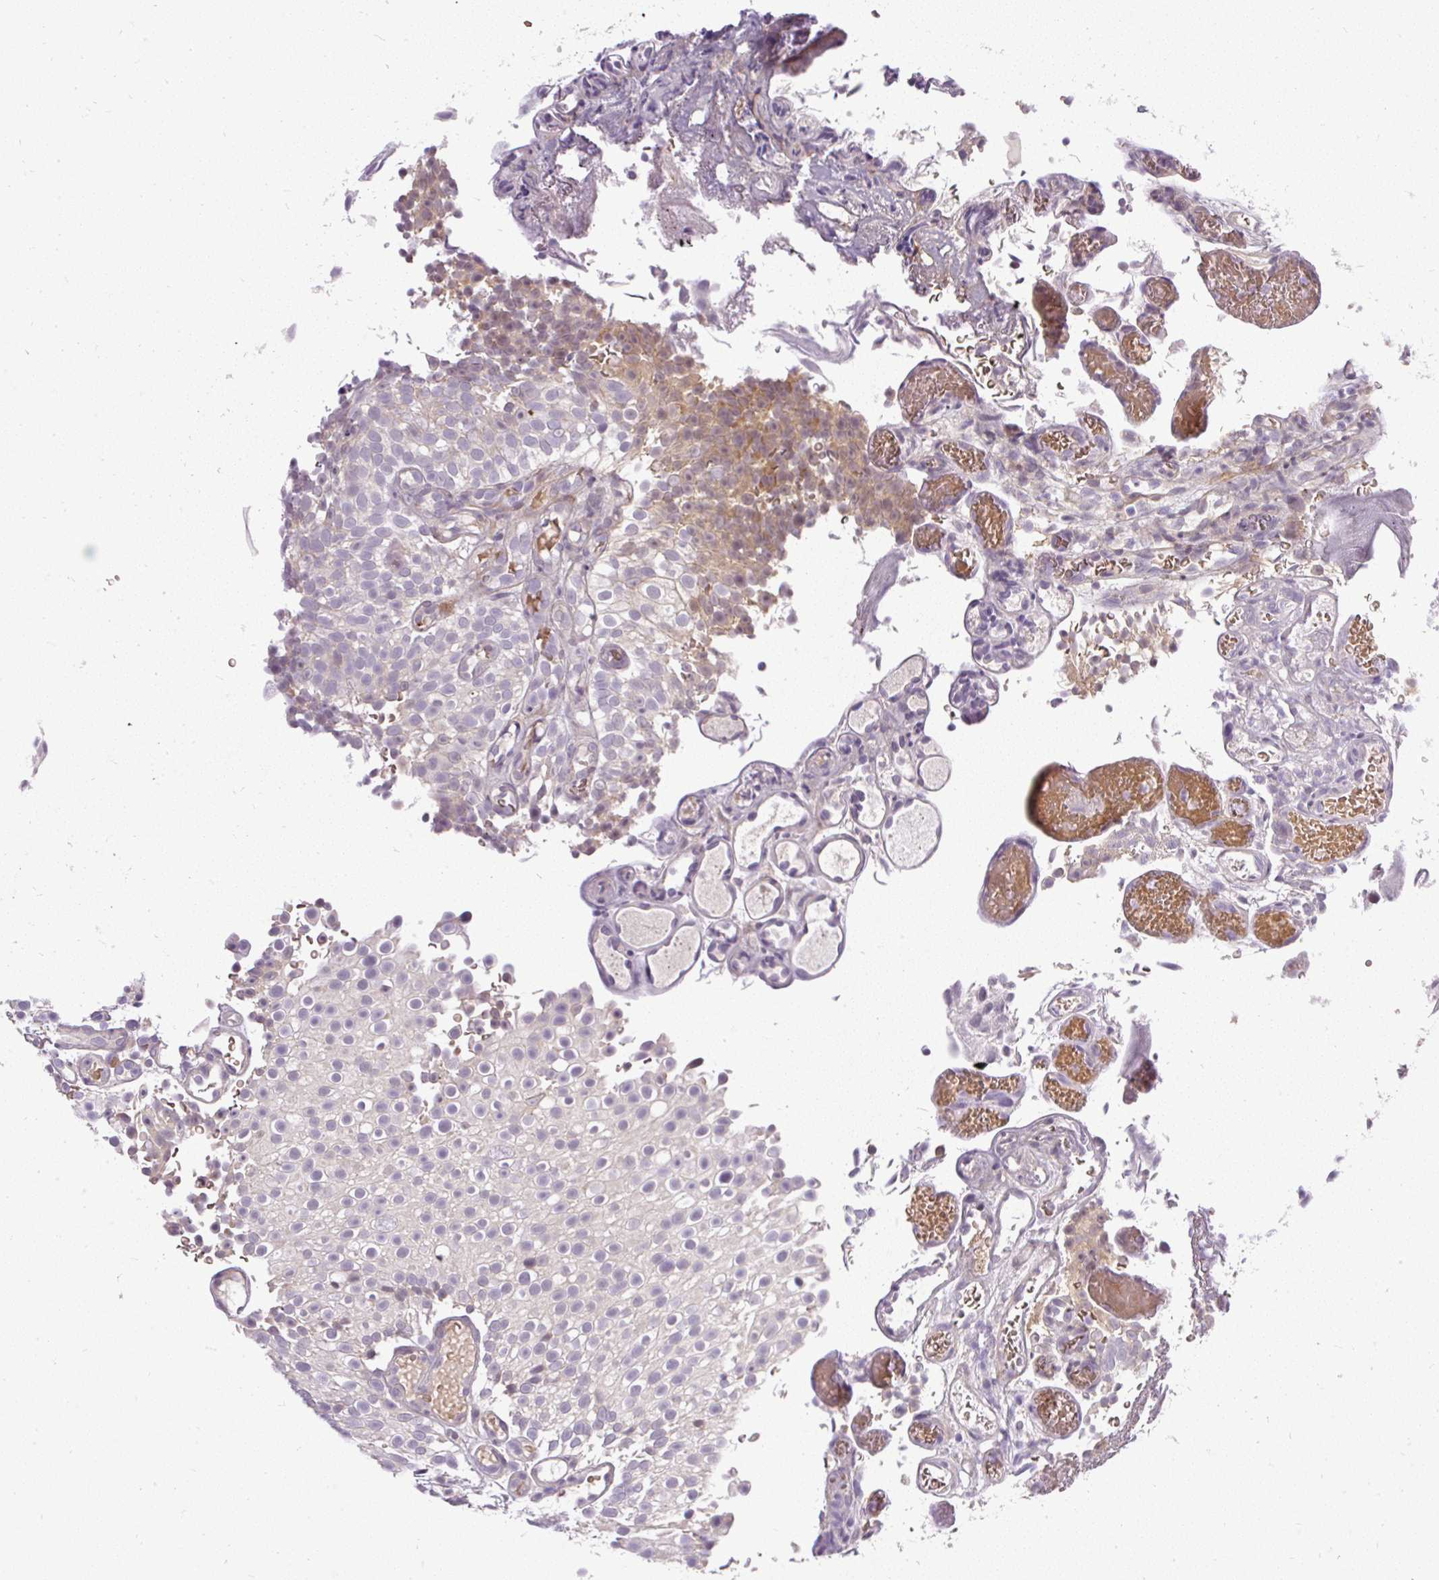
{"staining": {"intensity": "weak", "quantity": "<25%", "location": "cytoplasmic/membranous"}, "tissue": "urothelial cancer", "cell_type": "Tumor cells", "image_type": "cancer", "snomed": [{"axis": "morphology", "description": "Urothelial carcinoma, Low grade"}, {"axis": "topography", "description": "Urinary bladder"}], "caption": "Immunohistochemistry (IHC) histopathology image of human urothelial cancer stained for a protein (brown), which reveals no expression in tumor cells.", "gene": "FAM117B", "patient": {"sex": "male", "age": 78}}